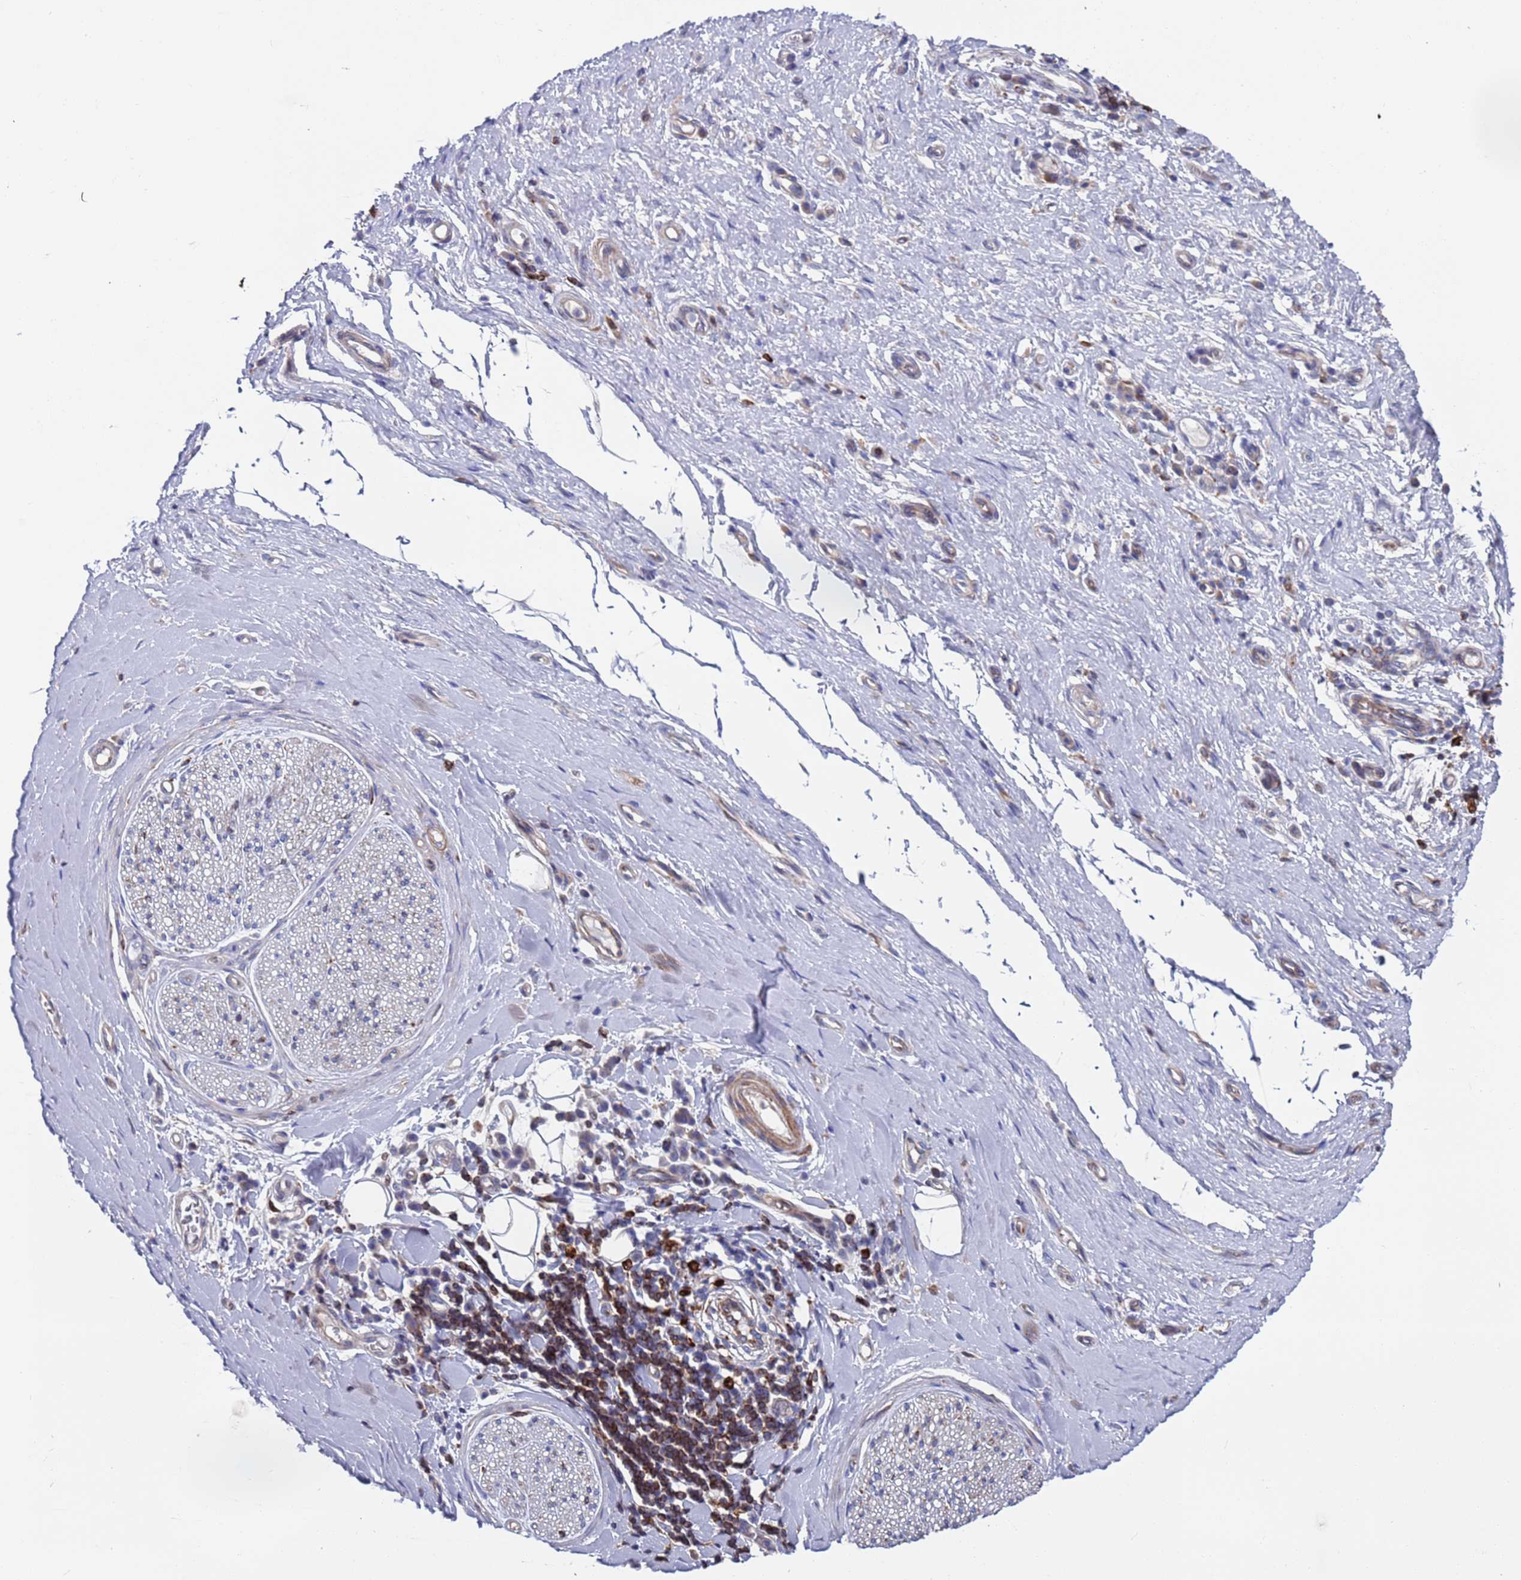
{"staining": {"intensity": "negative", "quantity": "none", "location": "none"}, "tissue": "adipose tissue", "cell_type": "Adipocytes", "image_type": "normal", "snomed": [{"axis": "morphology", "description": "Normal tissue, NOS"}, {"axis": "morphology", "description": "Adenocarcinoma, NOS"}, {"axis": "topography", "description": "Esophagus"}, {"axis": "topography", "description": "Stomach, upper"}, {"axis": "topography", "description": "Peripheral nerve tissue"}], "caption": "An immunohistochemistry photomicrograph of normal adipose tissue is shown. There is no staining in adipocytes of adipose tissue.", "gene": "GREB1L", "patient": {"sex": "male", "age": 62}}